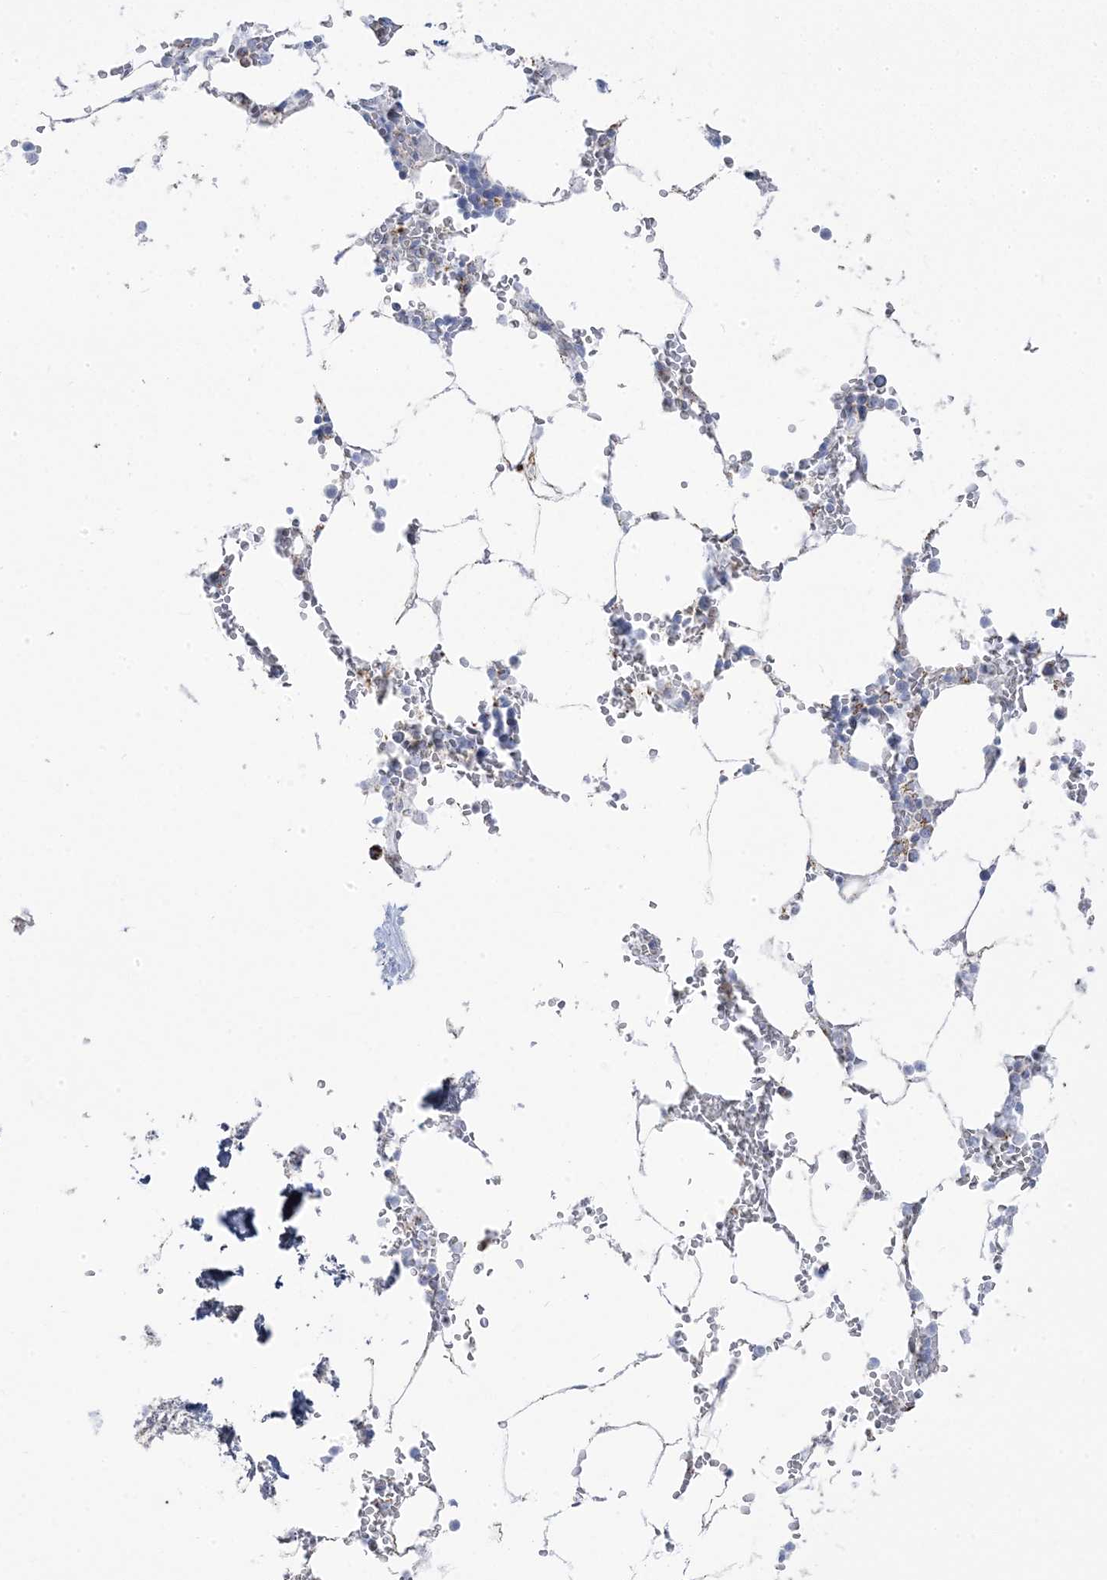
{"staining": {"intensity": "negative", "quantity": "none", "location": "none"}, "tissue": "bone marrow", "cell_type": "Hematopoietic cells", "image_type": "normal", "snomed": [{"axis": "morphology", "description": "Normal tissue, NOS"}, {"axis": "topography", "description": "Bone marrow"}], "caption": "IHC image of benign bone marrow: human bone marrow stained with DAB (3,3'-diaminobenzidine) reveals no significant protein positivity in hematopoietic cells. The staining was performed using DAB (3,3'-diaminobenzidine) to visualize the protein expression in brown, while the nuclei were stained in blue with hematoxylin (Magnification: 20x).", "gene": "PCCB", "patient": {"sex": "male", "age": 70}}